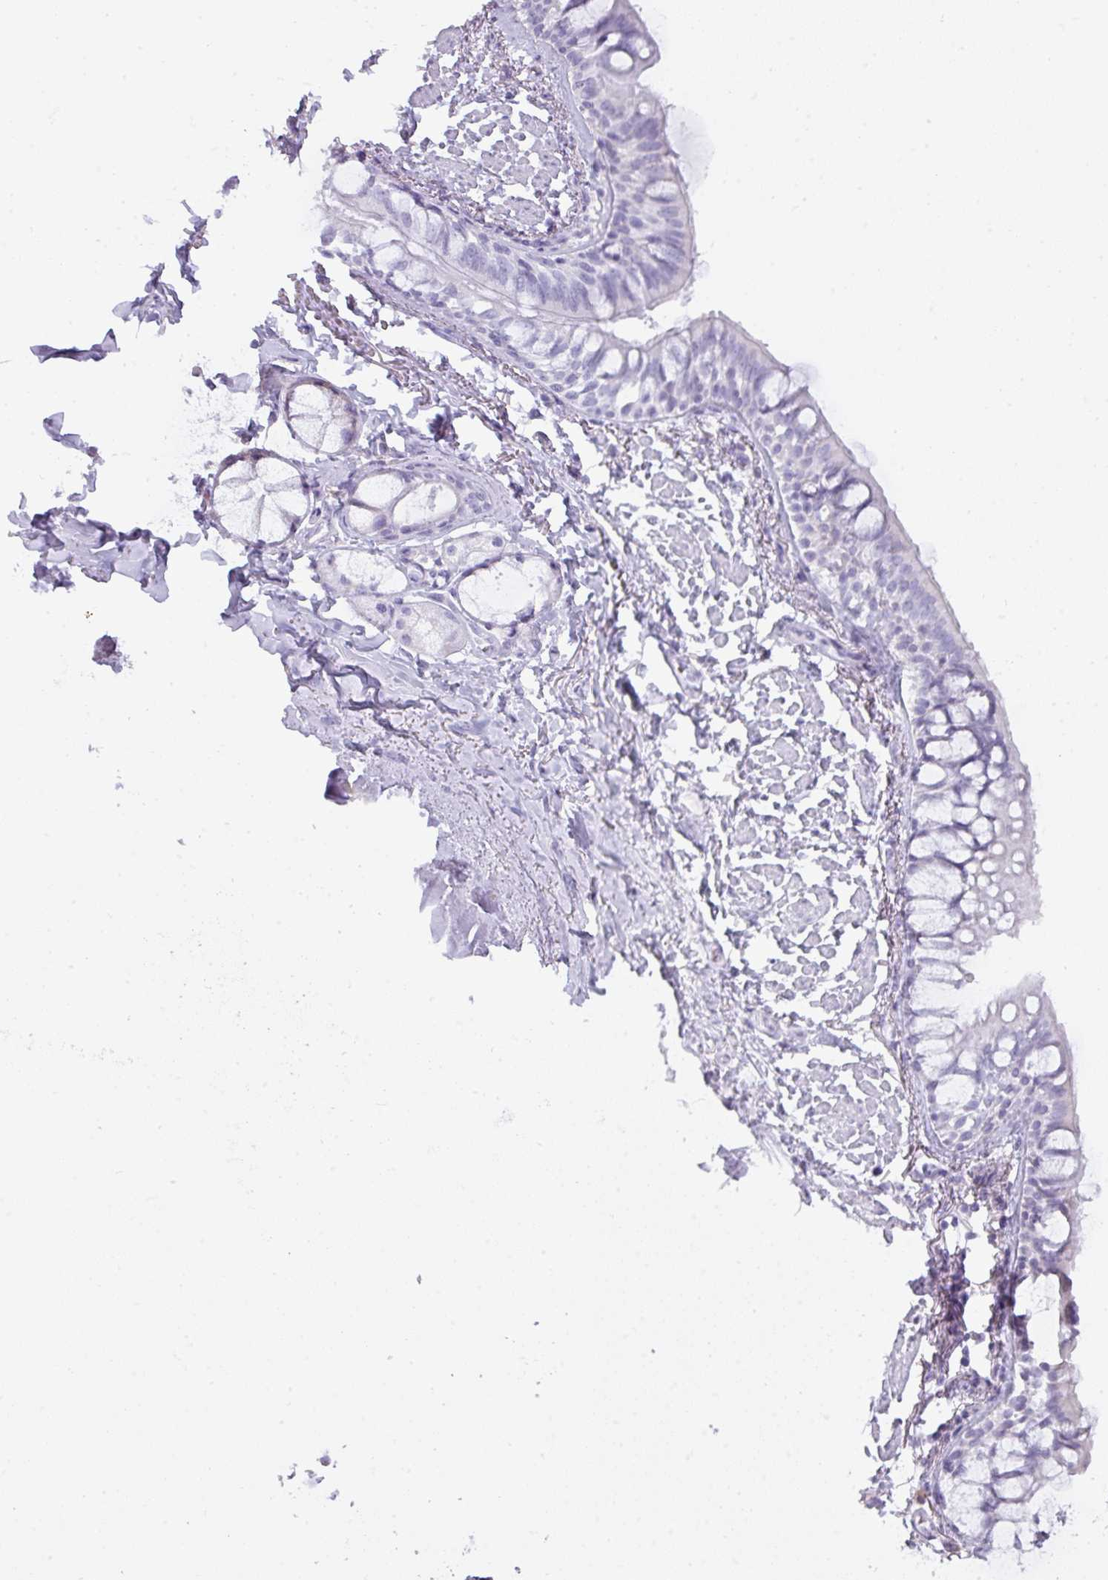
{"staining": {"intensity": "negative", "quantity": "none", "location": "none"}, "tissue": "bronchus", "cell_type": "Respiratory epithelial cells", "image_type": "normal", "snomed": [{"axis": "morphology", "description": "Normal tissue, NOS"}, {"axis": "topography", "description": "Bronchus"}], "caption": "An immunohistochemistry (IHC) image of unremarkable bronchus is shown. There is no staining in respiratory epithelial cells of bronchus. (Immunohistochemistry (ihc), brightfield microscopy, high magnification).", "gene": "PGA3", "patient": {"sex": "male", "age": 70}}